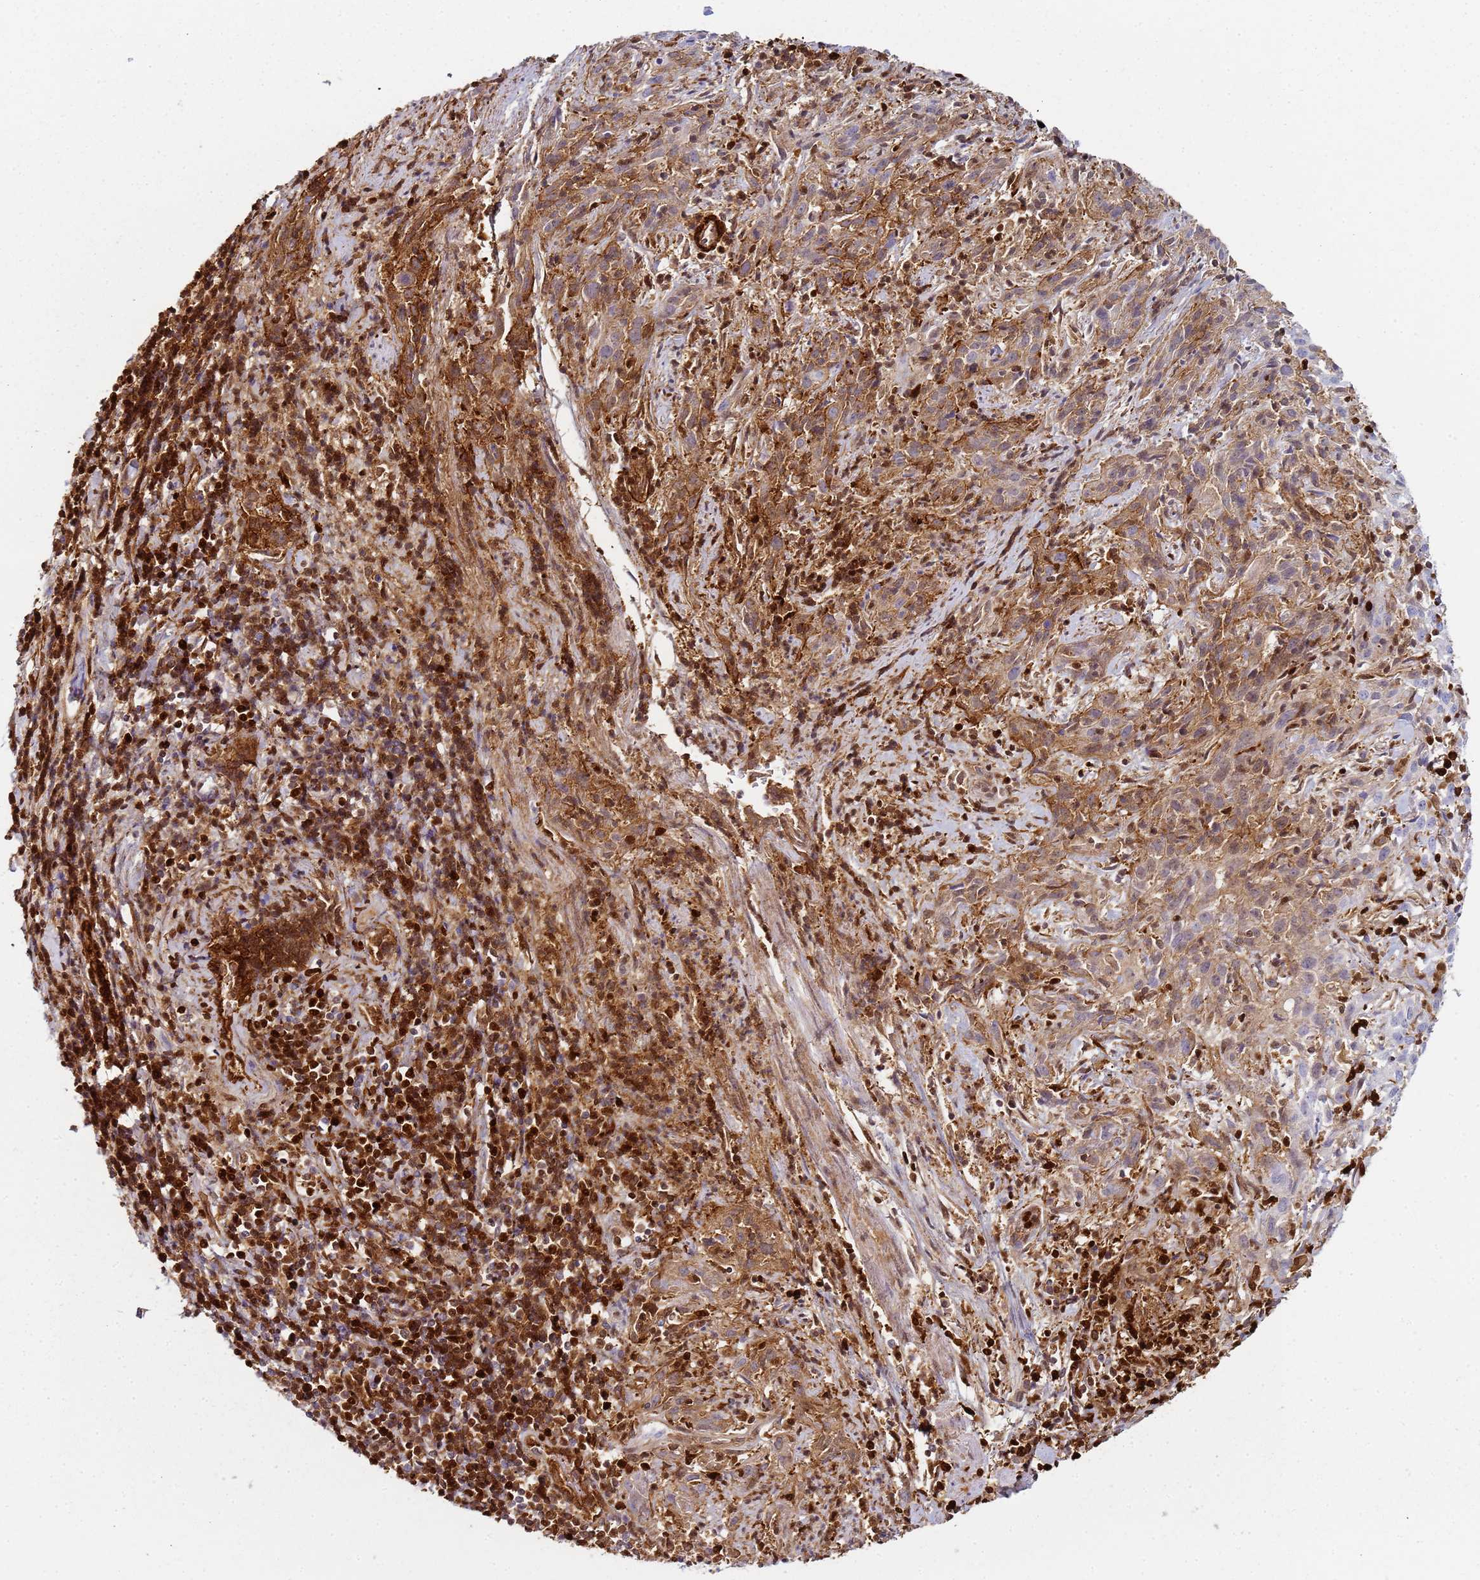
{"staining": {"intensity": "moderate", "quantity": "<25%", "location": "cytoplasmic/membranous"}, "tissue": "cervical cancer", "cell_type": "Tumor cells", "image_type": "cancer", "snomed": [{"axis": "morphology", "description": "Squamous cell carcinoma, NOS"}, {"axis": "topography", "description": "Cervix"}], "caption": "Immunohistochemical staining of cervical cancer demonstrates low levels of moderate cytoplasmic/membranous expression in approximately <25% of tumor cells. The protein is stained brown, and the nuclei are stained in blue (DAB IHC with brightfield microscopy, high magnification).", "gene": "S100A4", "patient": {"sex": "female", "age": 57}}